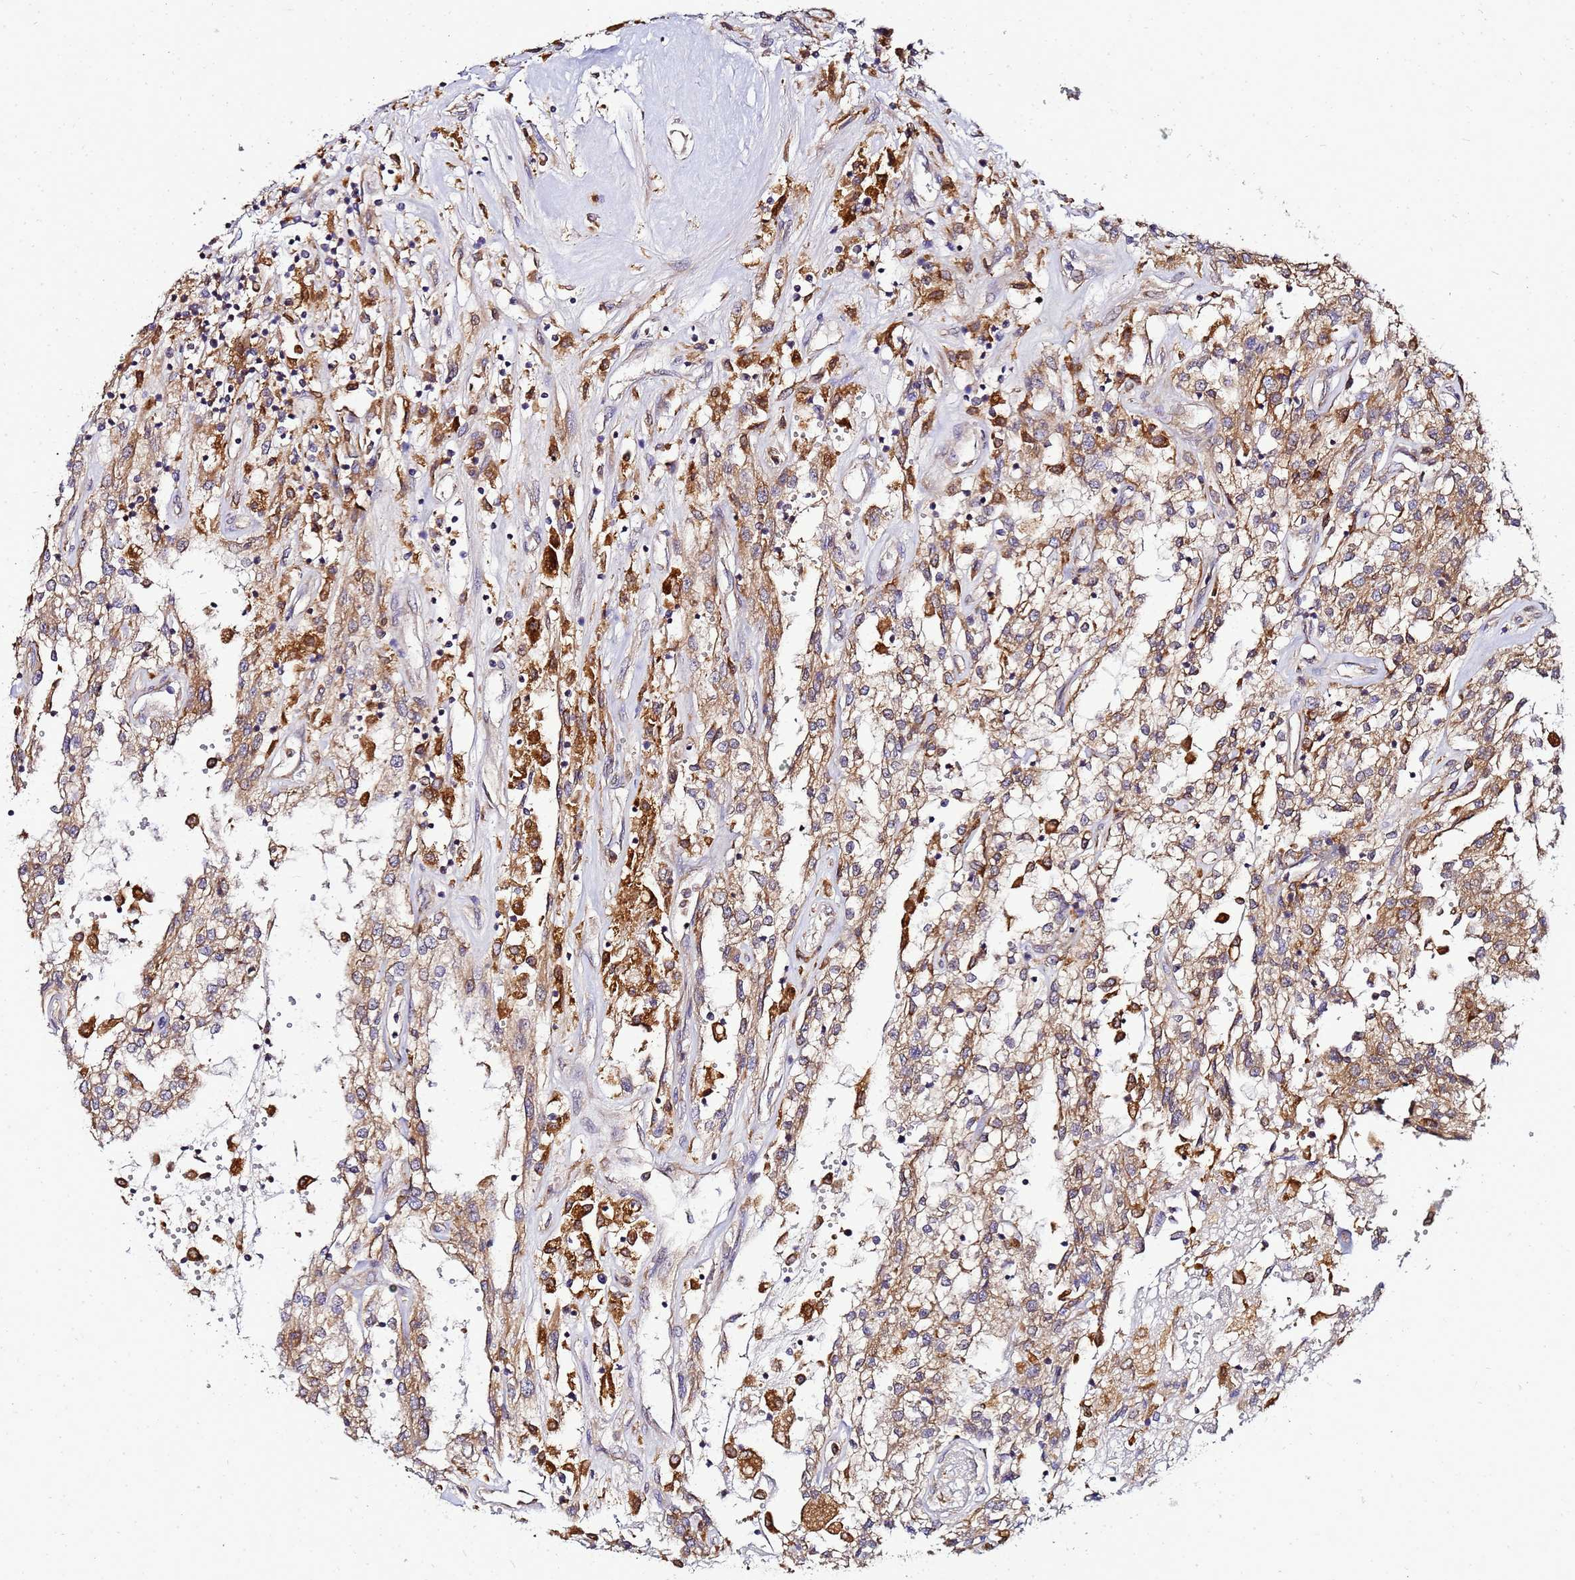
{"staining": {"intensity": "moderate", "quantity": ">75%", "location": "cytoplasmic/membranous"}, "tissue": "renal cancer", "cell_type": "Tumor cells", "image_type": "cancer", "snomed": [{"axis": "morphology", "description": "Adenocarcinoma, NOS"}, {"axis": "topography", "description": "Kidney"}], "caption": "Renal cancer (adenocarcinoma) tissue displays moderate cytoplasmic/membranous staining in about >75% of tumor cells, visualized by immunohistochemistry. (Brightfield microscopy of DAB IHC at high magnification).", "gene": "ADPGK", "patient": {"sex": "female", "age": 52}}